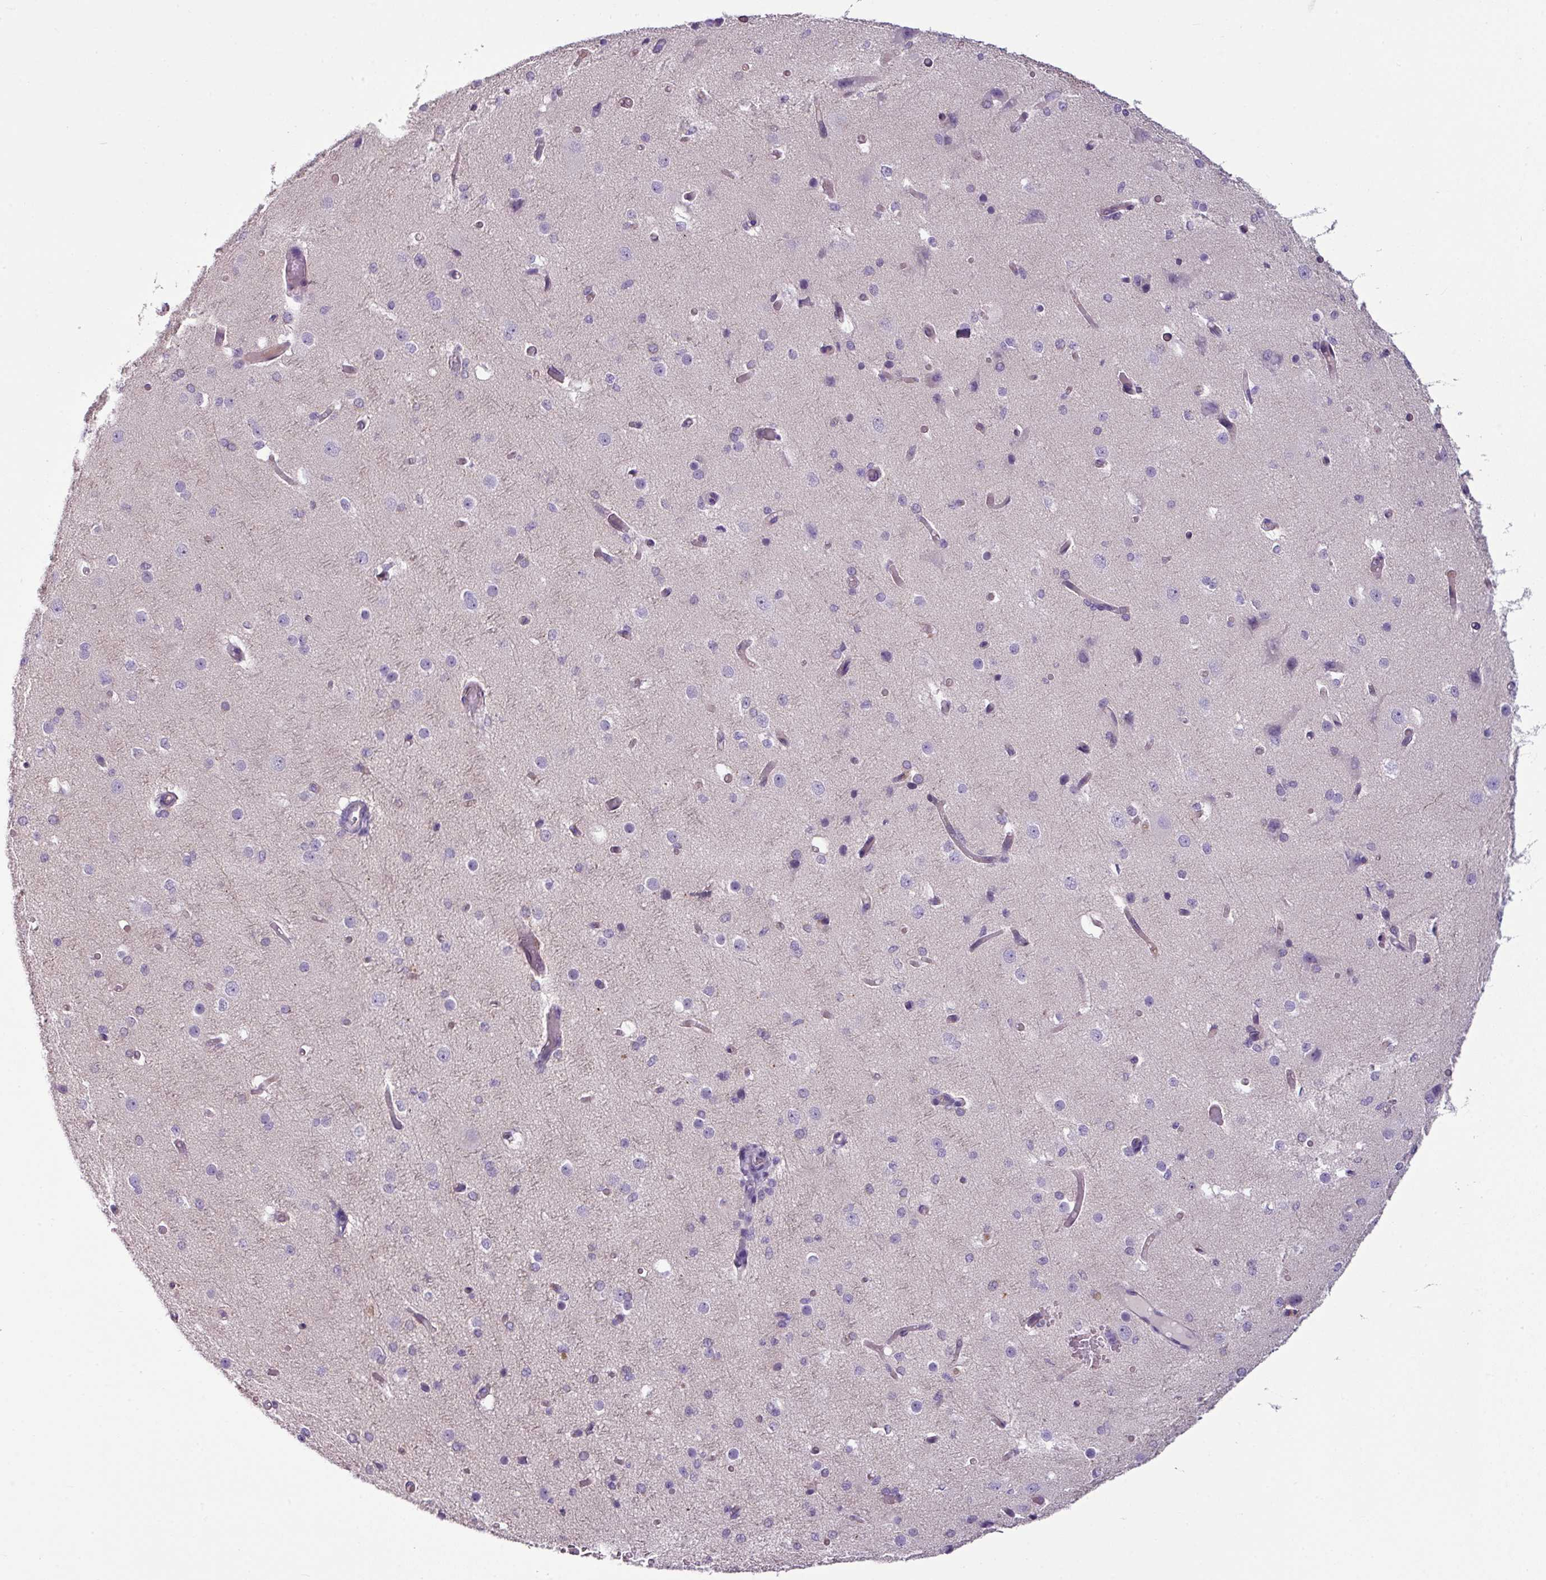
{"staining": {"intensity": "negative", "quantity": "none", "location": "none"}, "tissue": "cerebral cortex", "cell_type": "Endothelial cells", "image_type": "normal", "snomed": [{"axis": "morphology", "description": "Normal tissue, NOS"}, {"axis": "morphology", "description": "Inflammation, NOS"}, {"axis": "topography", "description": "Cerebral cortex"}], "caption": "Endothelial cells show no significant expression in benign cerebral cortex.", "gene": "TMEM178B", "patient": {"sex": "male", "age": 6}}